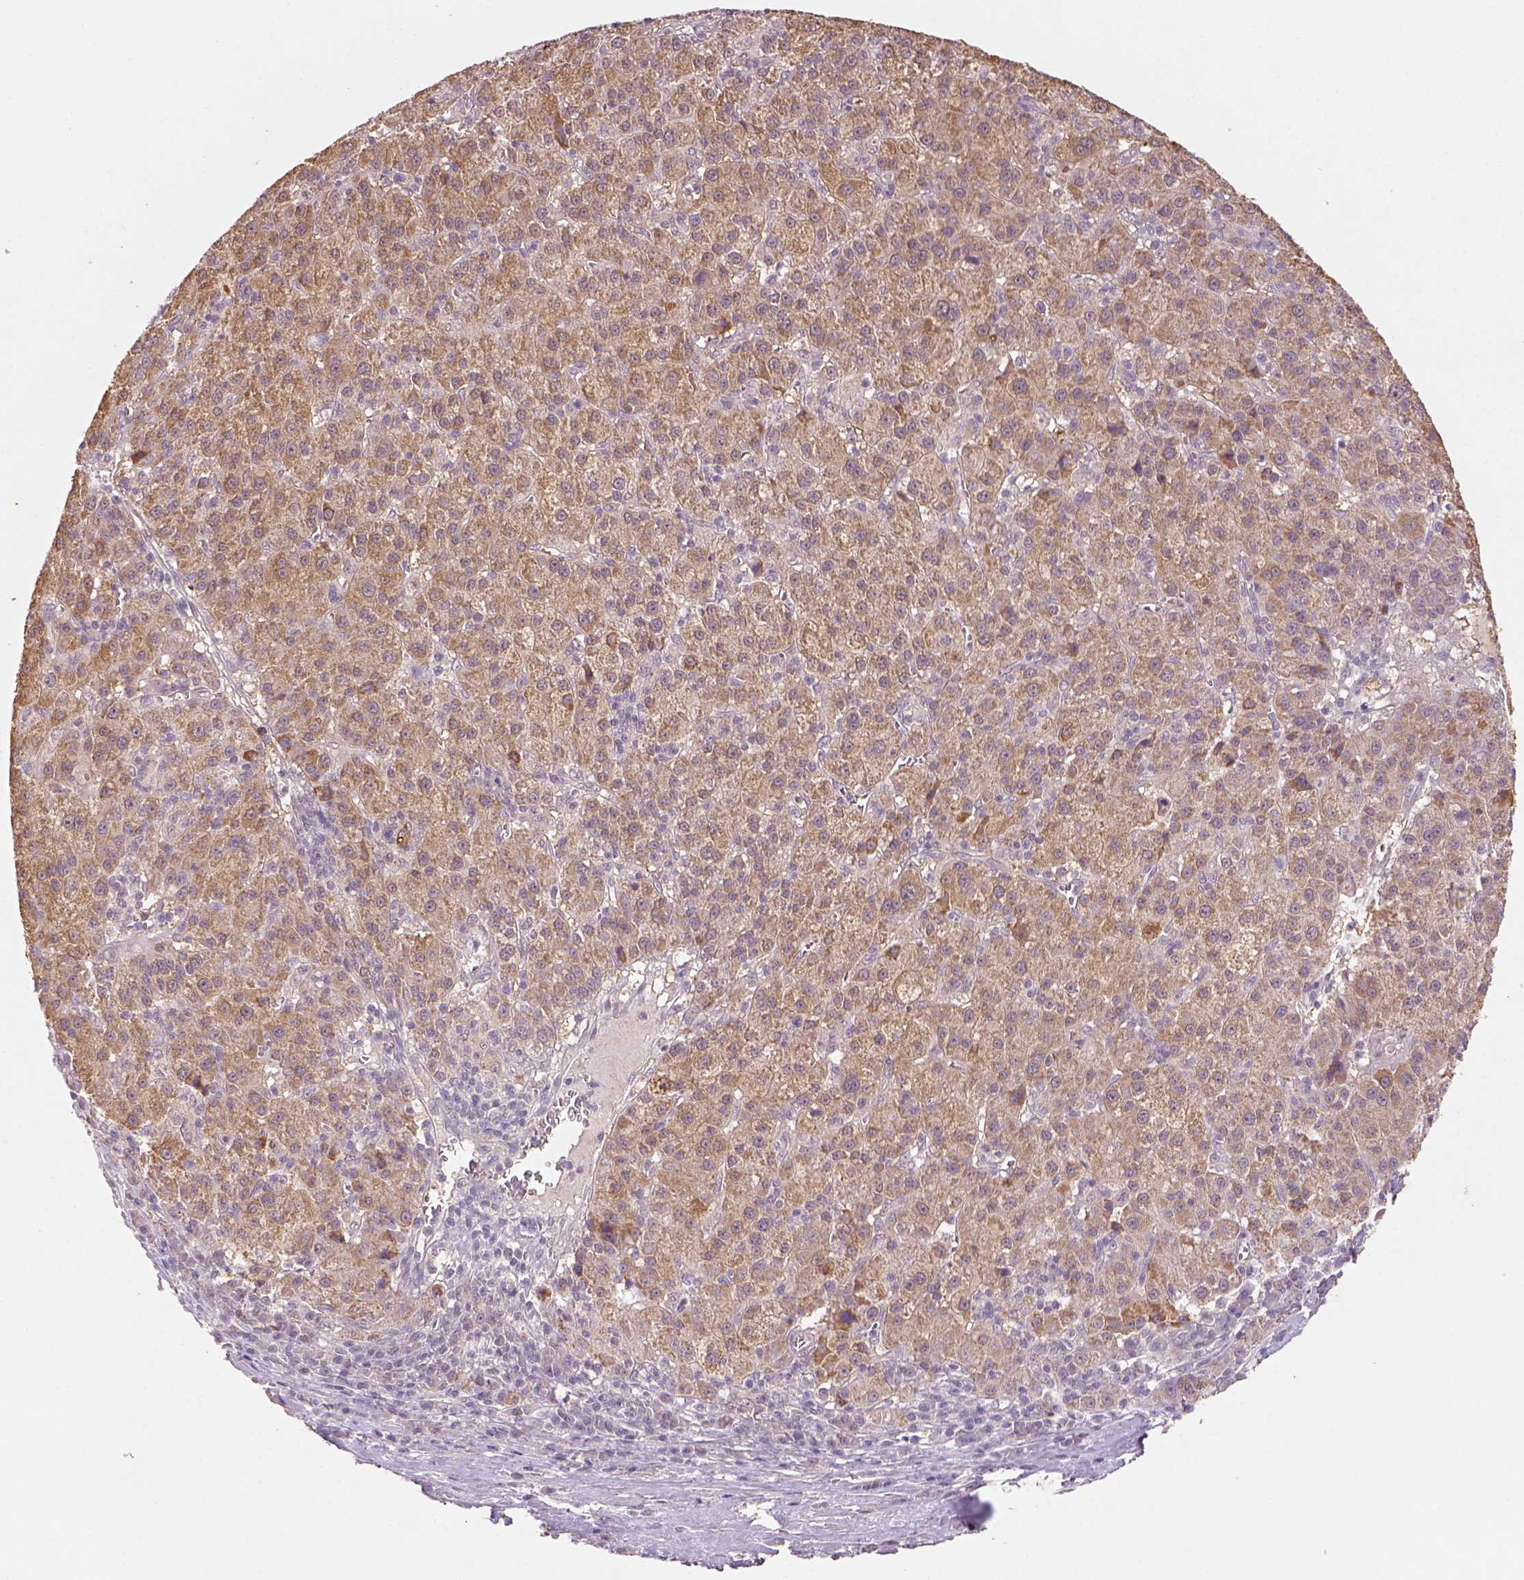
{"staining": {"intensity": "moderate", "quantity": ">75%", "location": "cytoplasmic/membranous"}, "tissue": "liver cancer", "cell_type": "Tumor cells", "image_type": "cancer", "snomed": [{"axis": "morphology", "description": "Carcinoma, Hepatocellular, NOS"}, {"axis": "topography", "description": "Liver"}], "caption": "This image displays immunohistochemistry staining of liver hepatocellular carcinoma, with medium moderate cytoplasmic/membranous staining in about >75% of tumor cells.", "gene": "AP2B1", "patient": {"sex": "female", "age": 60}}